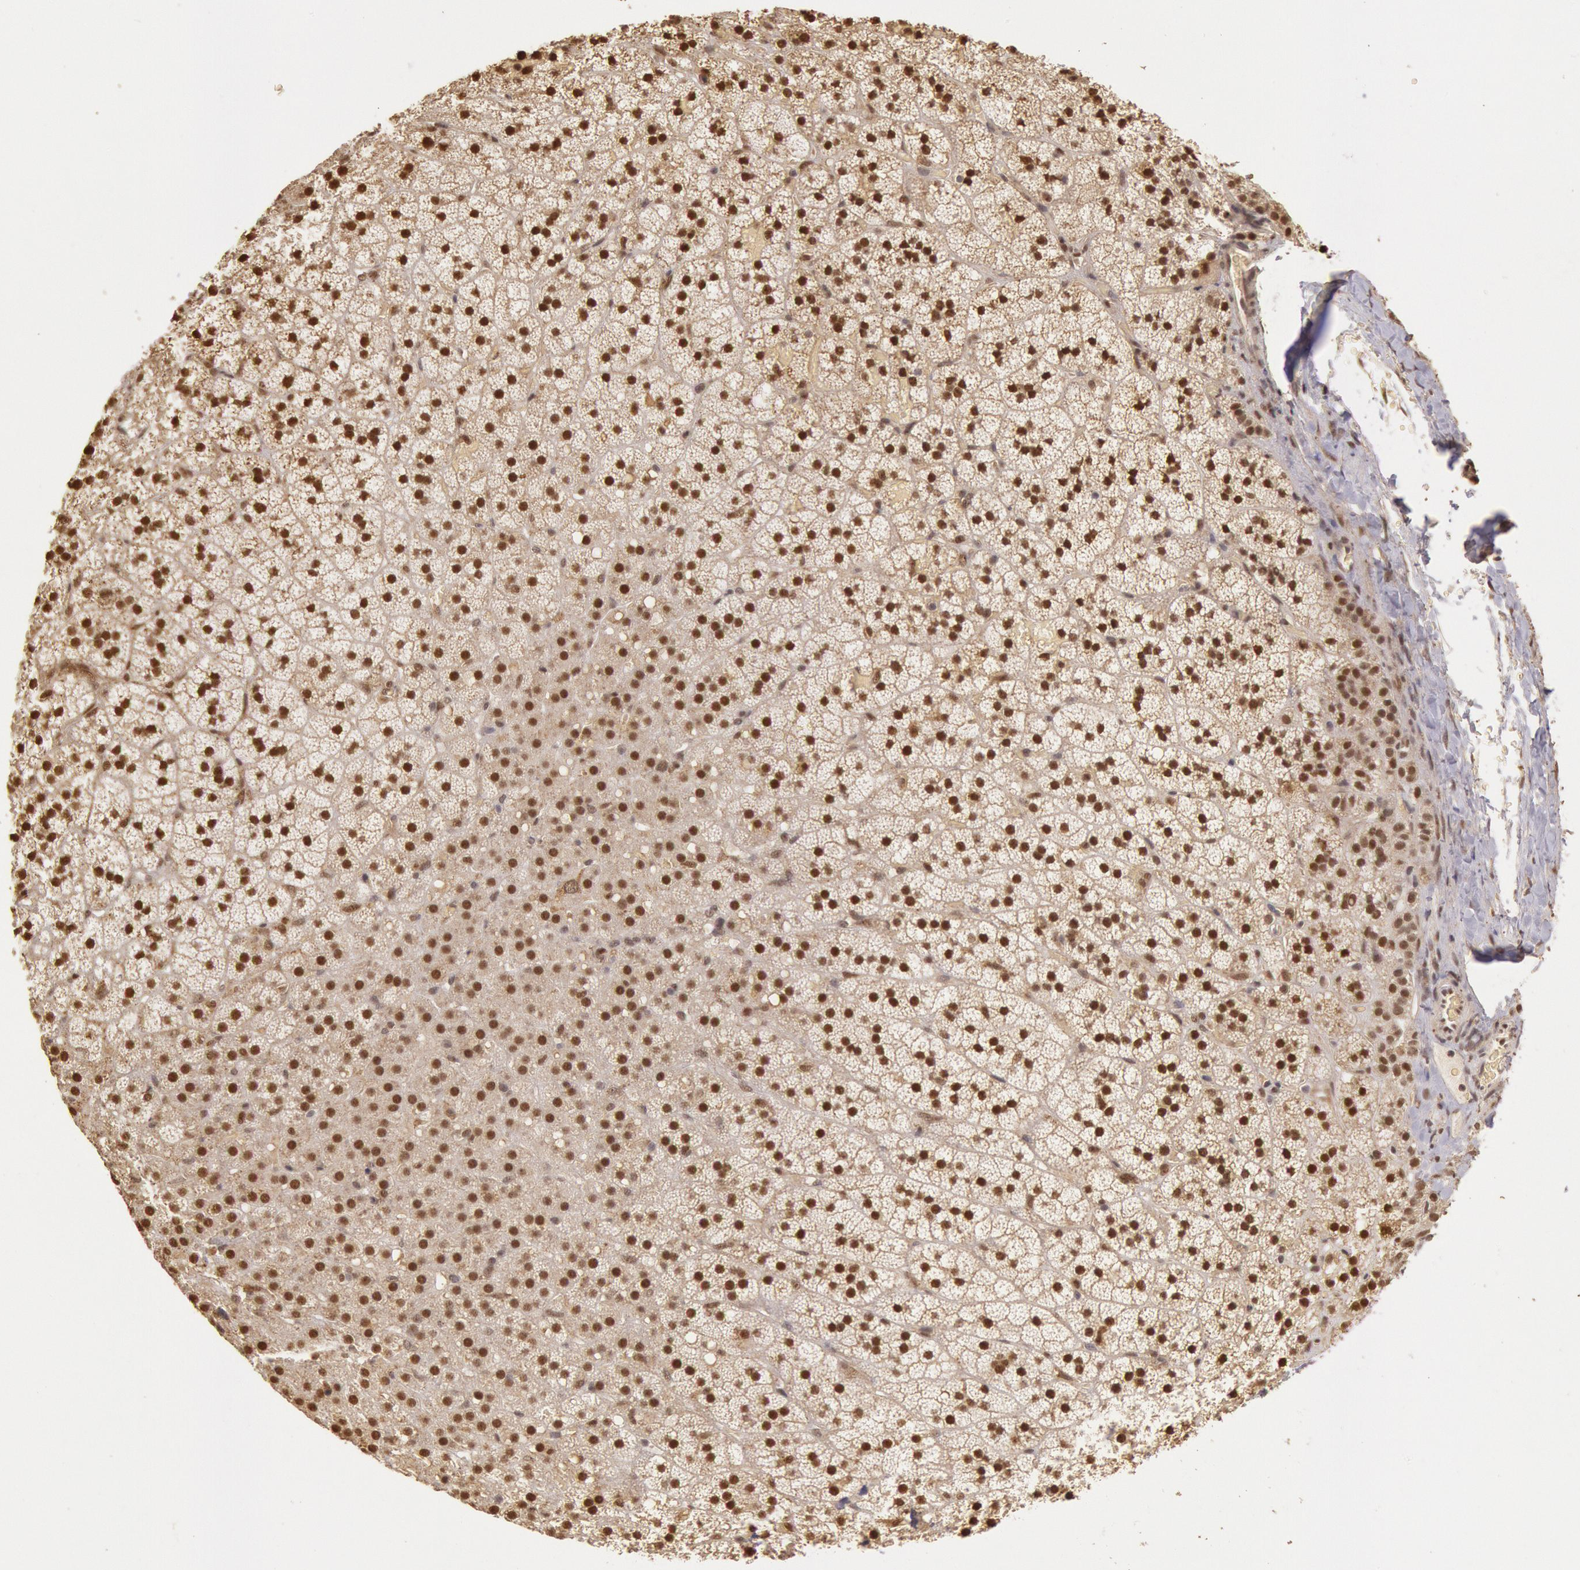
{"staining": {"intensity": "moderate", "quantity": ">75%", "location": "nuclear"}, "tissue": "adrenal gland", "cell_type": "Glandular cells", "image_type": "normal", "snomed": [{"axis": "morphology", "description": "Normal tissue, NOS"}, {"axis": "topography", "description": "Adrenal gland"}], "caption": "Immunohistochemistry (IHC) of unremarkable adrenal gland reveals medium levels of moderate nuclear positivity in approximately >75% of glandular cells.", "gene": "LIG4", "patient": {"sex": "male", "age": 35}}